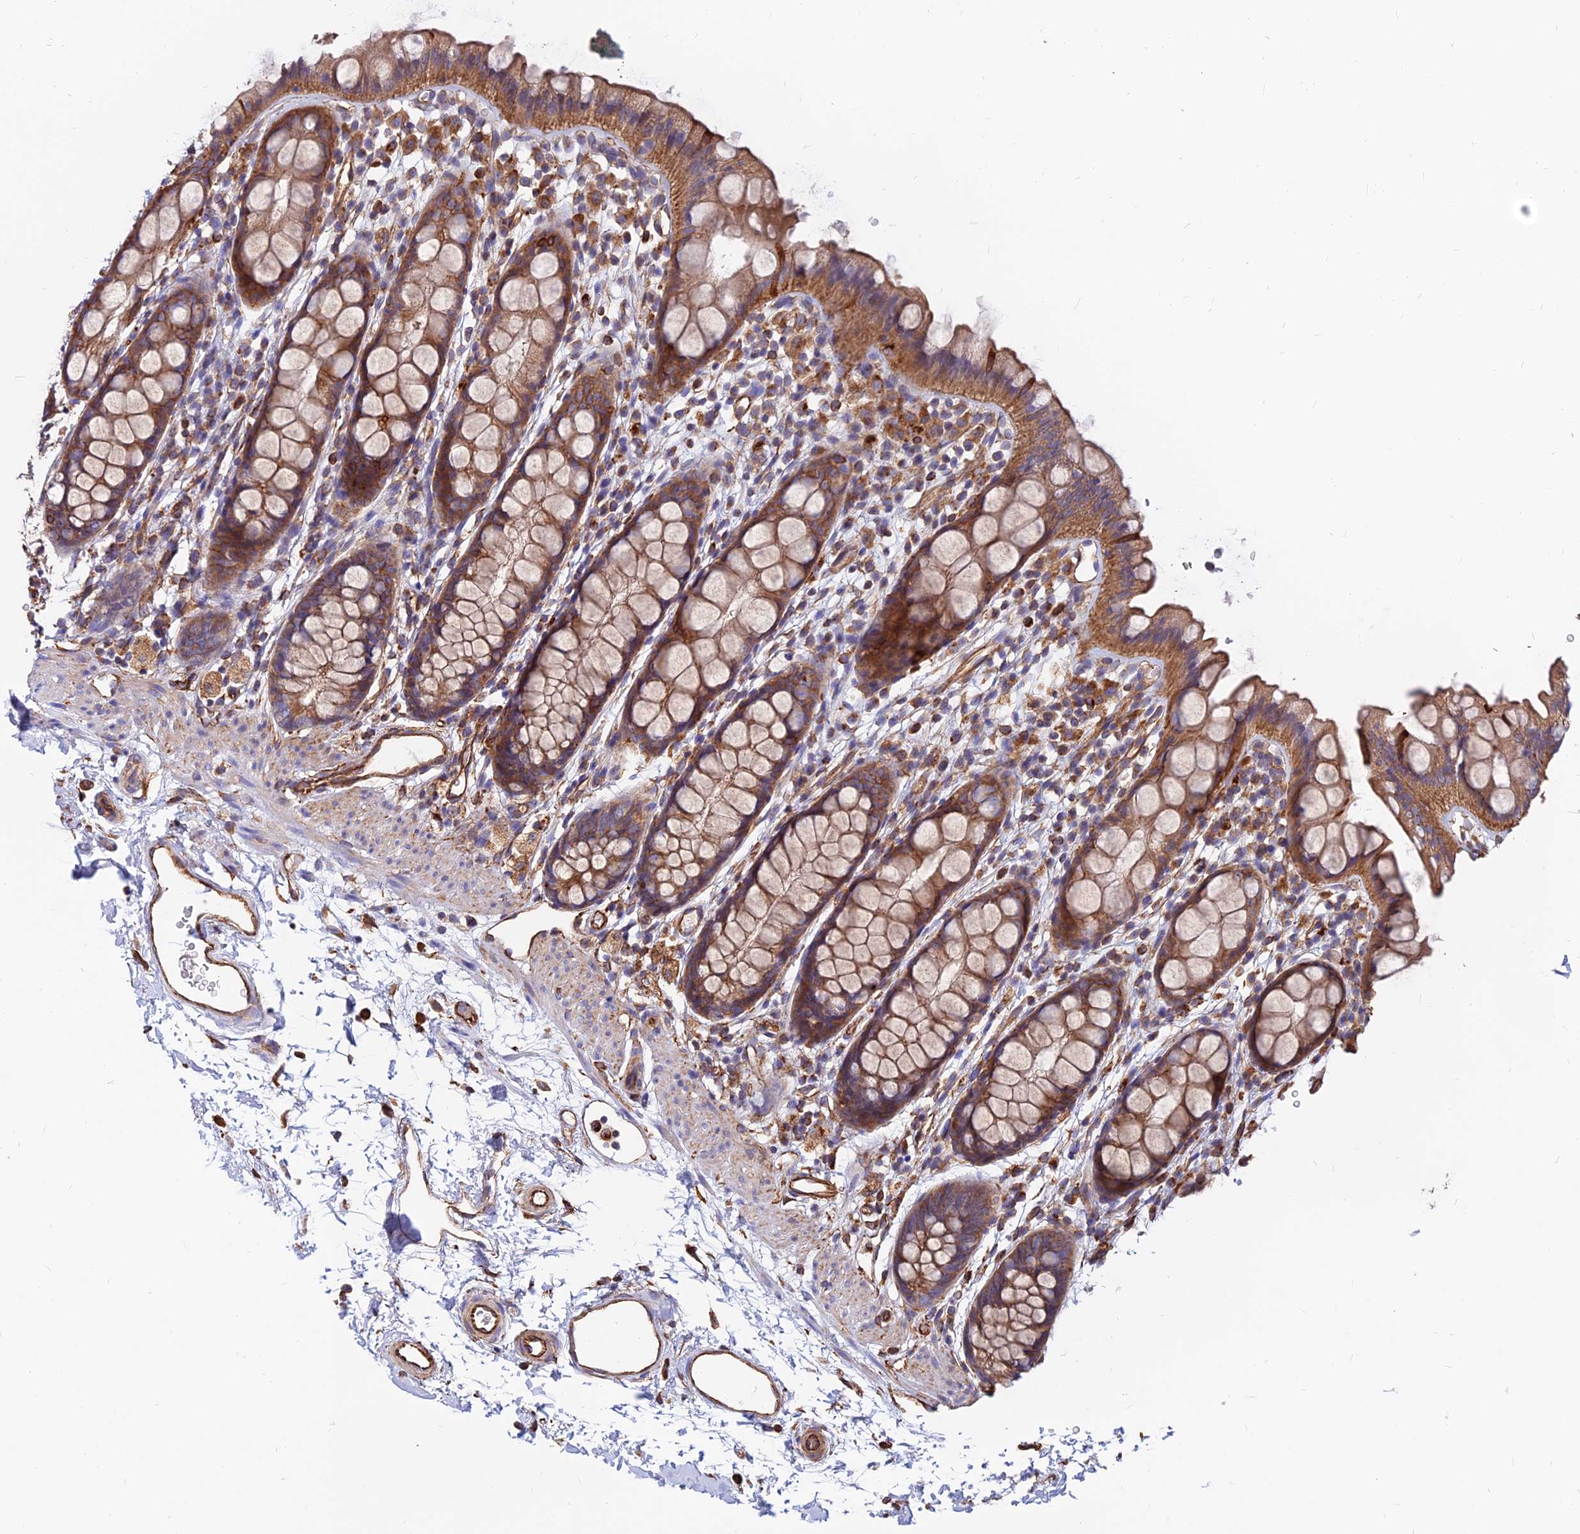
{"staining": {"intensity": "moderate", "quantity": ">75%", "location": "cytoplasmic/membranous"}, "tissue": "rectum", "cell_type": "Glandular cells", "image_type": "normal", "snomed": [{"axis": "morphology", "description": "Normal tissue, NOS"}, {"axis": "topography", "description": "Rectum"}], "caption": "Glandular cells display moderate cytoplasmic/membranous expression in approximately >75% of cells in normal rectum.", "gene": "CDK18", "patient": {"sex": "female", "age": 65}}